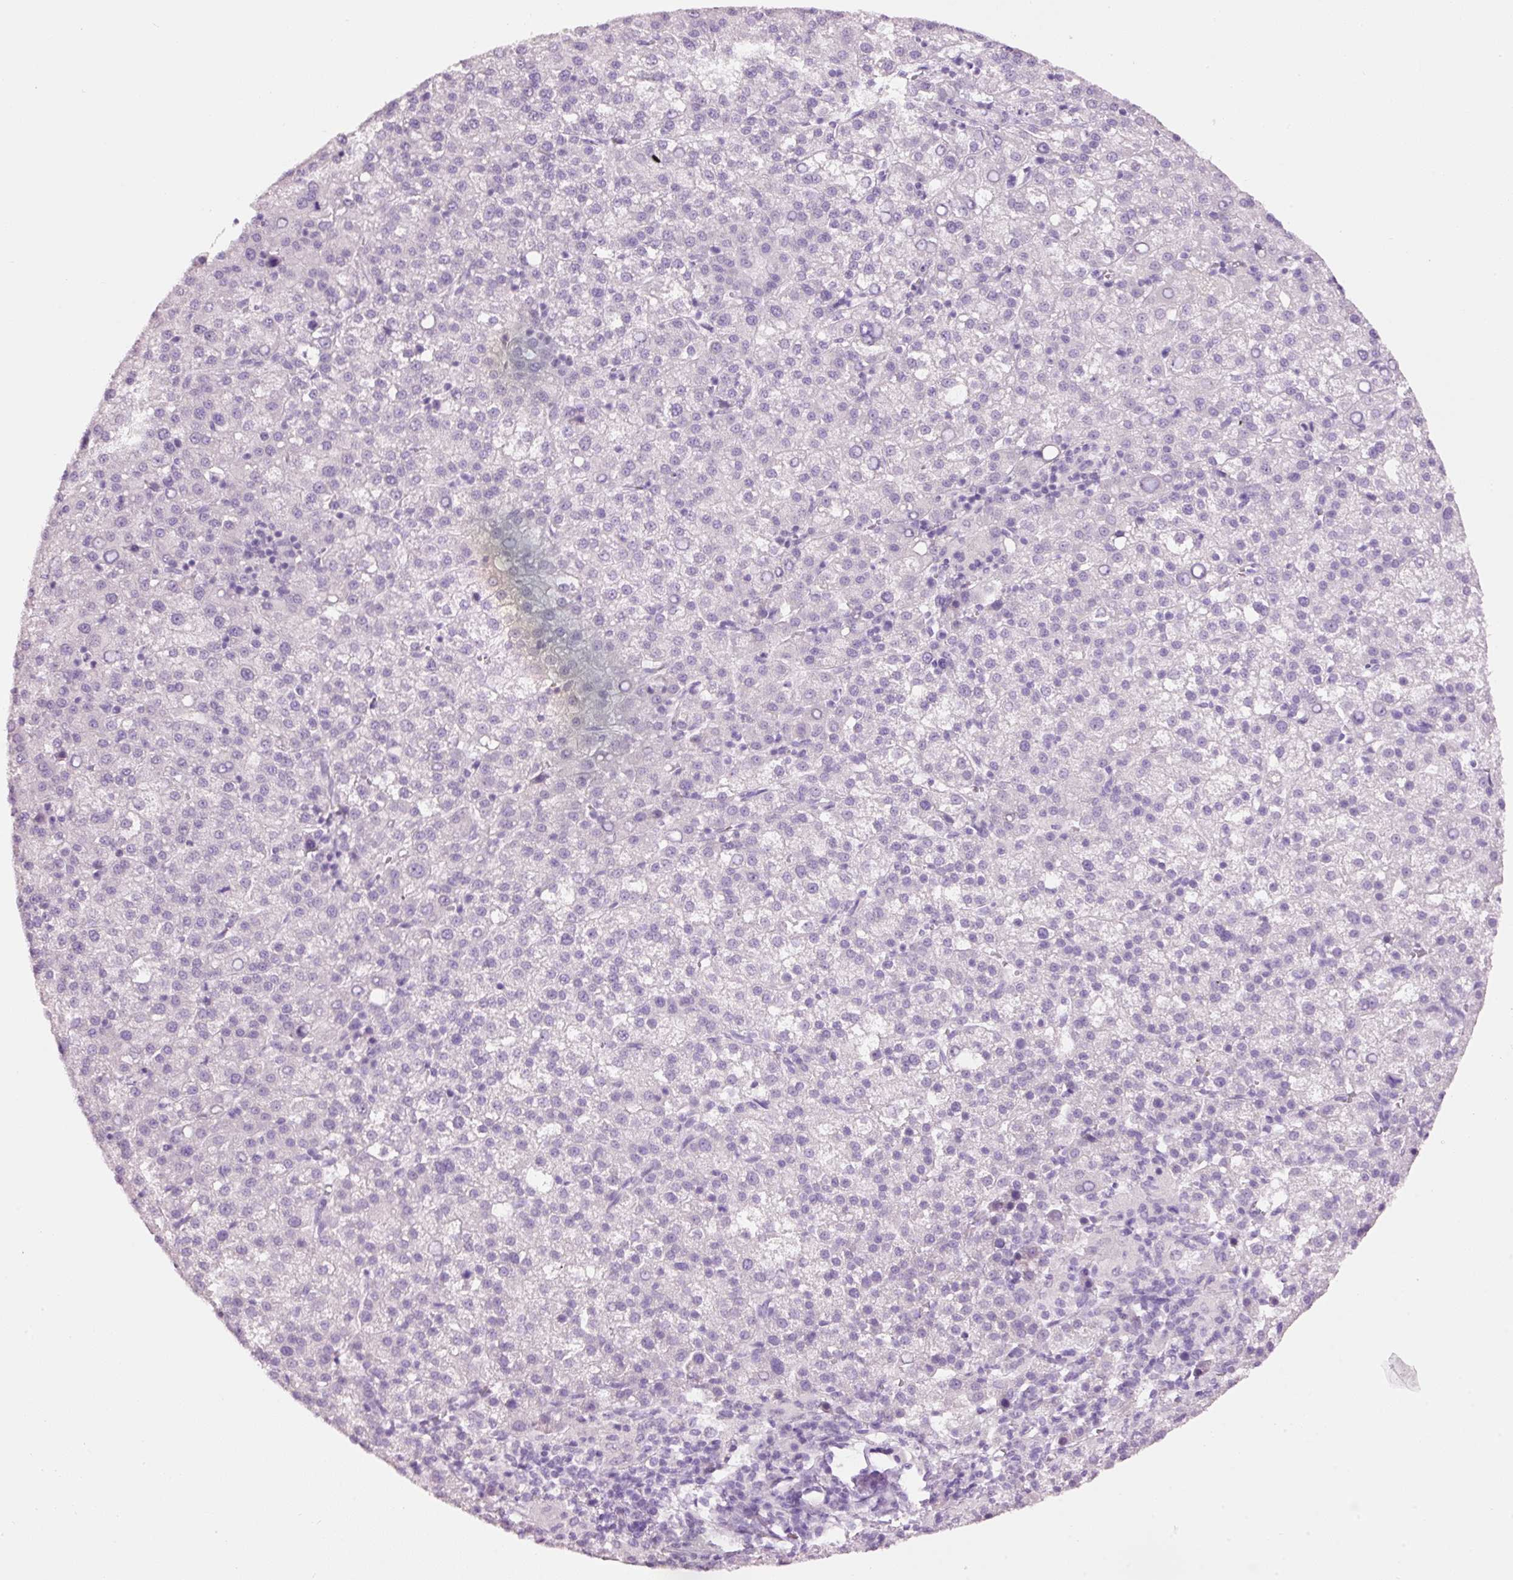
{"staining": {"intensity": "negative", "quantity": "none", "location": "none"}, "tissue": "liver cancer", "cell_type": "Tumor cells", "image_type": "cancer", "snomed": [{"axis": "morphology", "description": "Carcinoma, Hepatocellular, NOS"}, {"axis": "topography", "description": "Liver"}], "caption": "This image is of liver cancer (hepatocellular carcinoma) stained with immunohistochemistry to label a protein in brown with the nuclei are counter-stained blue. There is no positivity in tumor cells.", "gene": "GCG", "patient": {"sex": "female", "age": 58}}